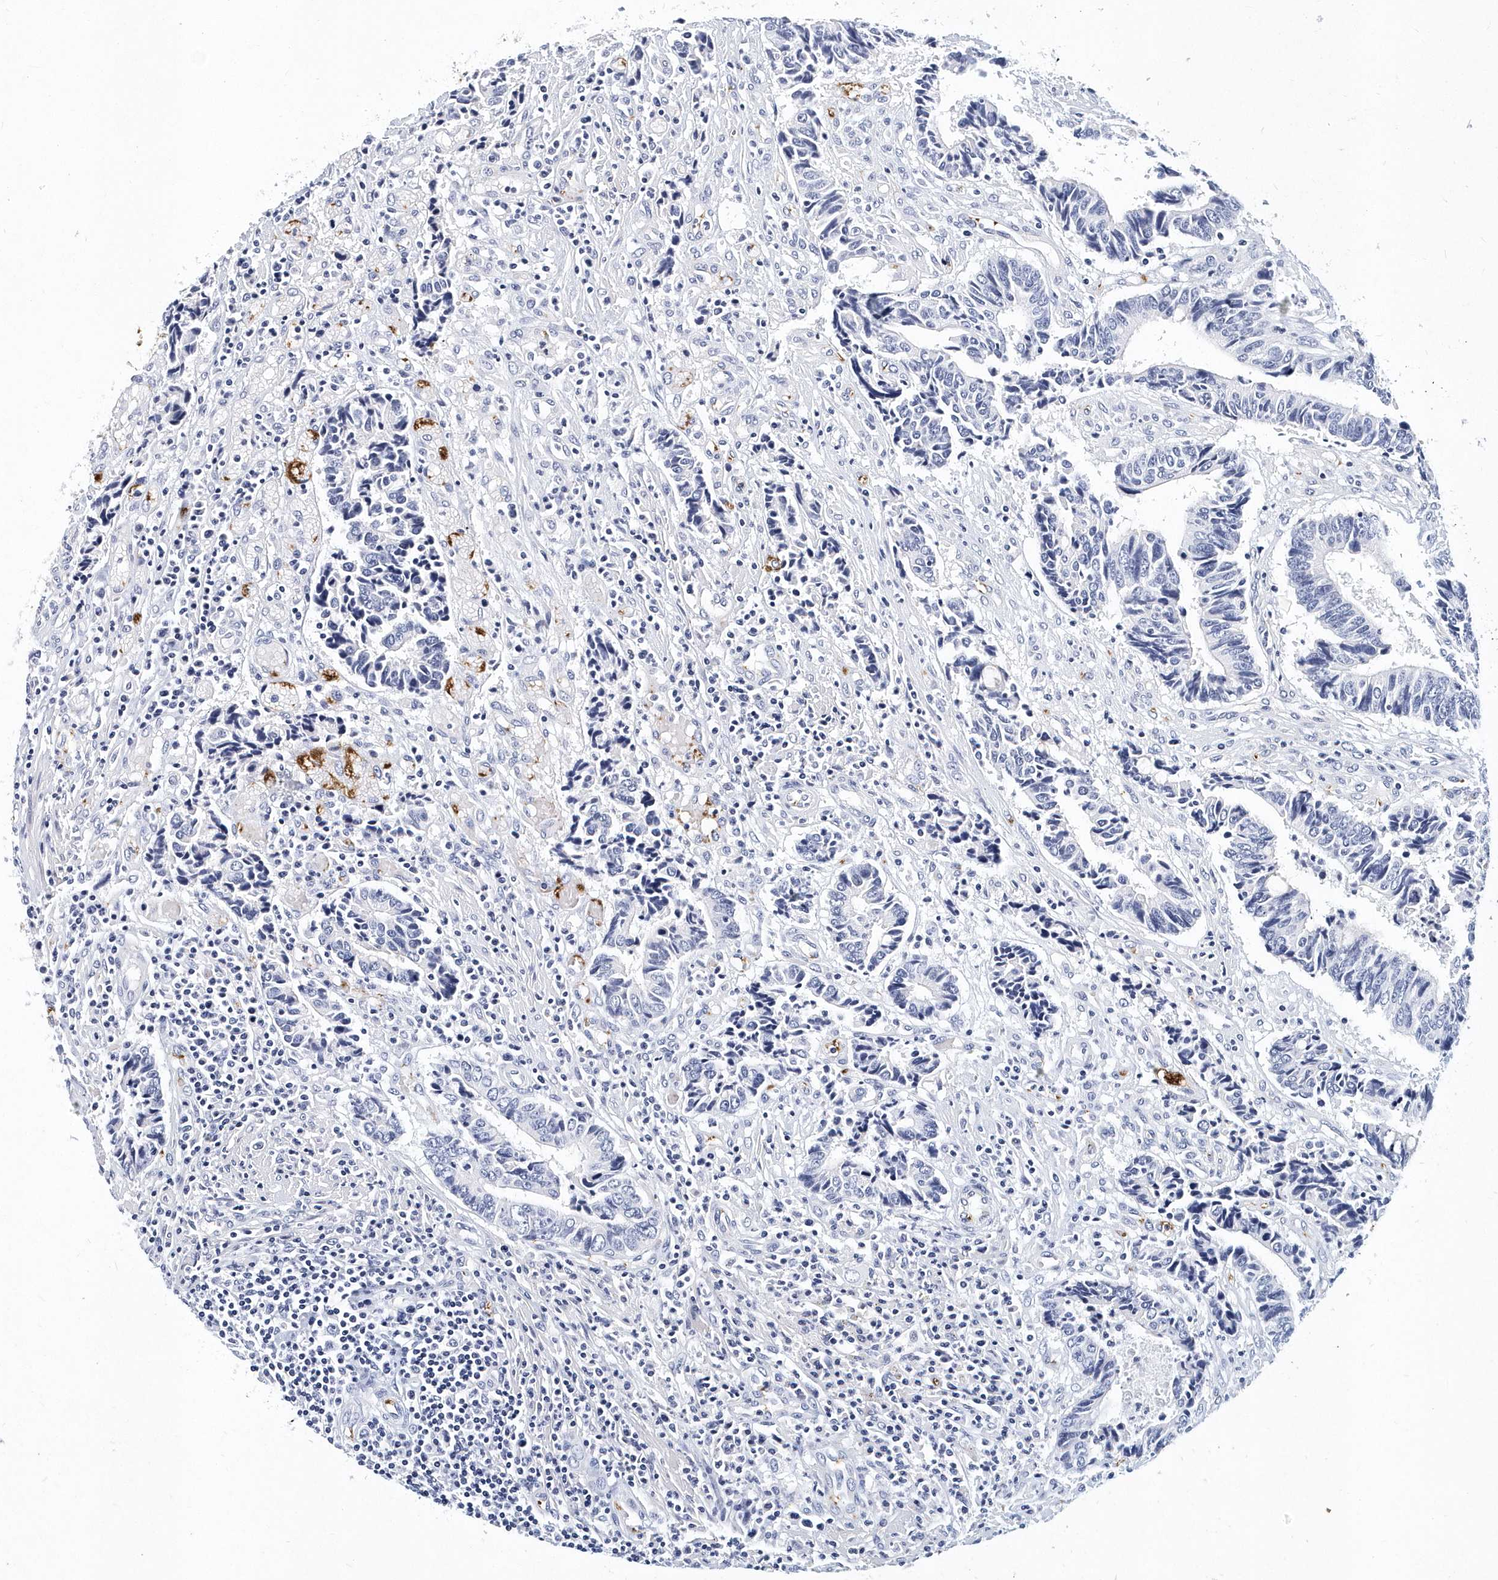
{"staining": {"intensity": "negative", "quantity": "none", "location": "none"}, "tissue": "colorectal cancer", "cell_type": "Tumor cells", "image_type": "cancer", "snomed": [{"axis": "morphology", "description": "Adenocarcinoma, NOS"}, {"axis": "topography", "description": "Rectum"}], "caption": "Protein analysis of colorectal adenocarcinoma demonstrates no significant positivity in tumor cells.", "gene": "ITGA2B", "patient": {"sex": "male", "age": 84}}